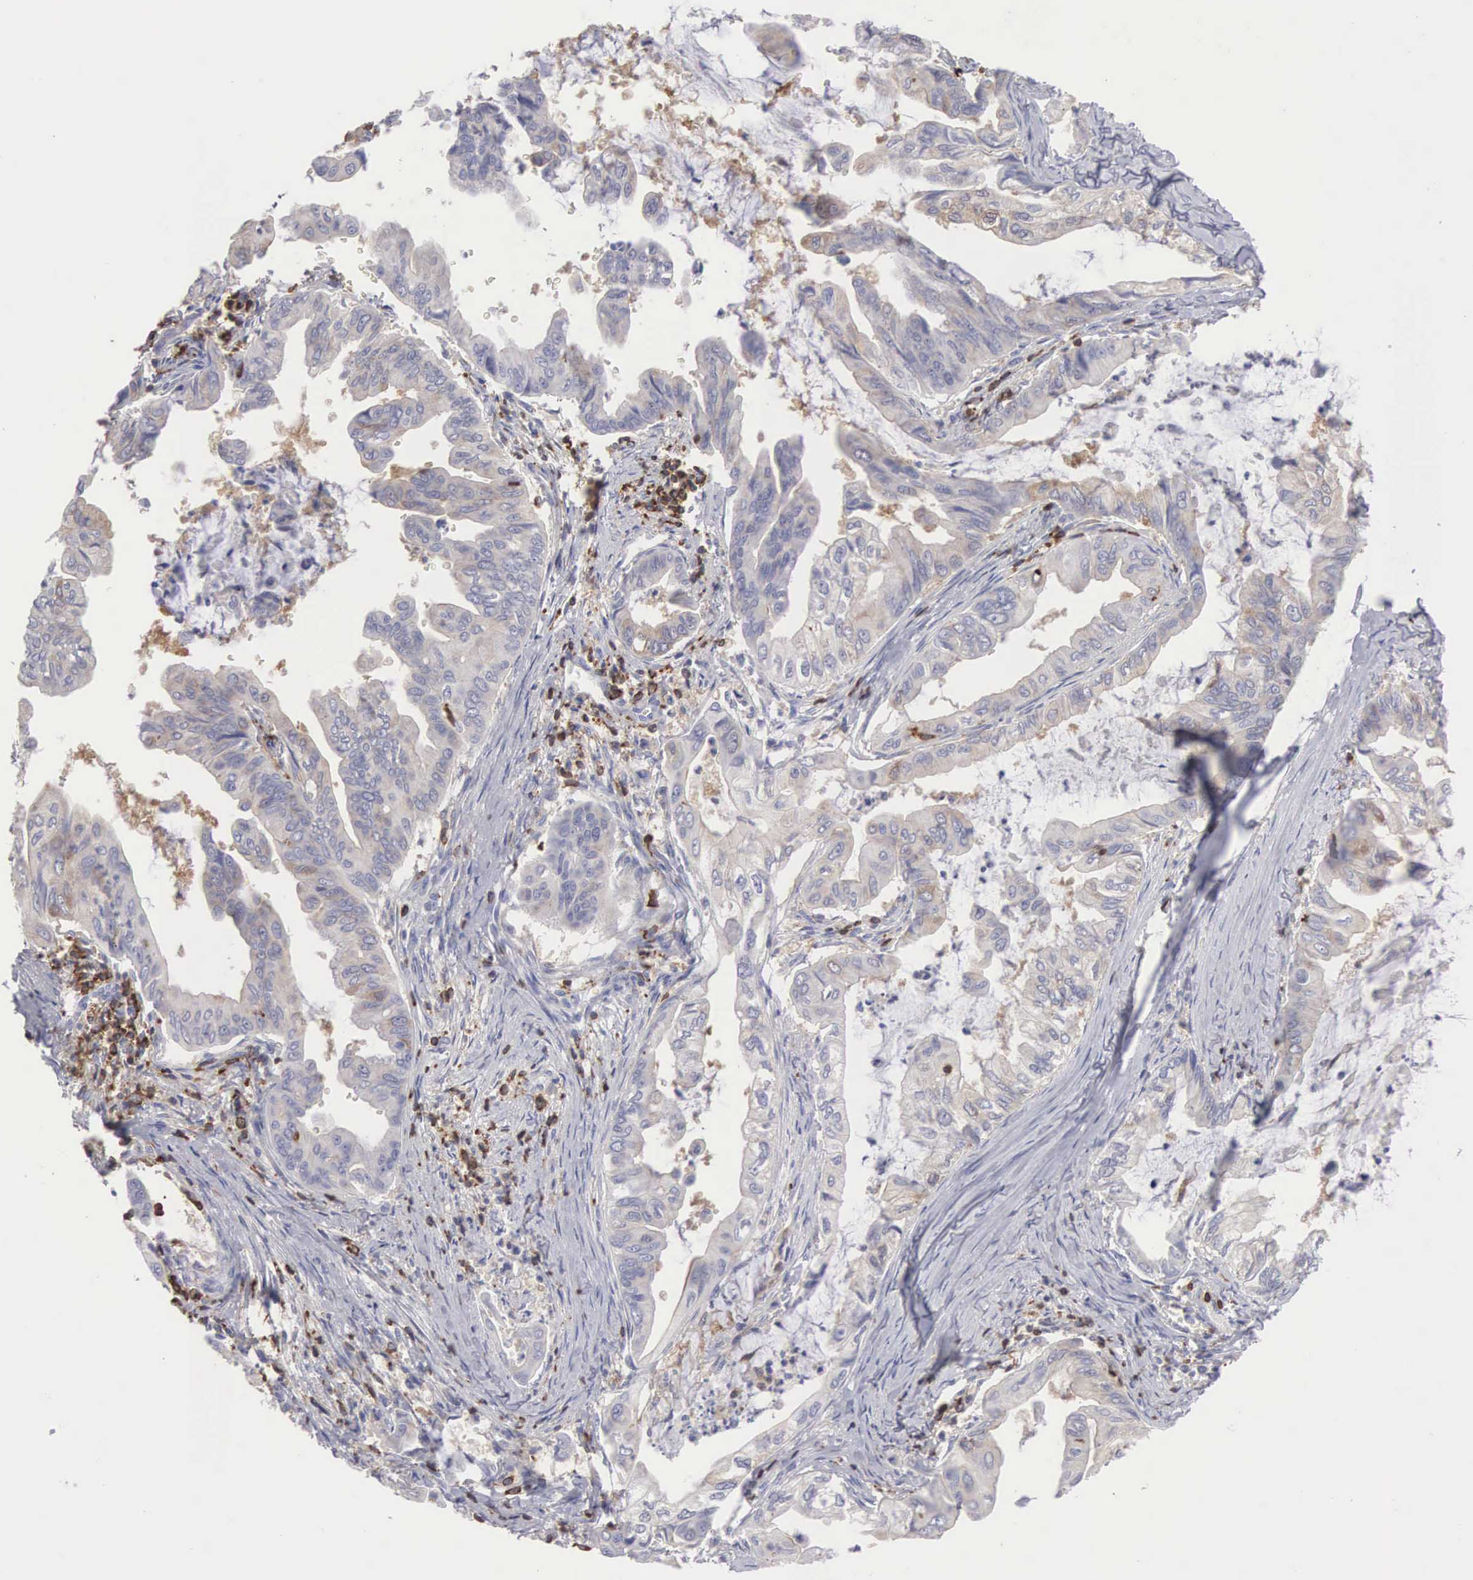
{"staining": {"intensity": "weak", "quantity": "25%-75%", "location": "cytoplasmic/membranous"}, "tissue": "stomach cancer", "cell_type": "Tumor cells", "image_type": "cancer", "snomed": [{"axis": "morphology", "description": "Adenocarcinoma, NOS"}, {"axis": "topography", "description": "Stomach, upper"}], "caption": "Immunohistochemistry (IHC) micrograph of neoplastic tissue: stomach cancer (adenocarcinoma) stained using IHC exhibits low levels of weak protein expression localized specifically in the cytoplasmic/membranous of tumor cells, appearing as a cytoplasmic/membranous brown color.", "gene": "SH3BP1", "patient": {"sex": "male", "age": 80}}